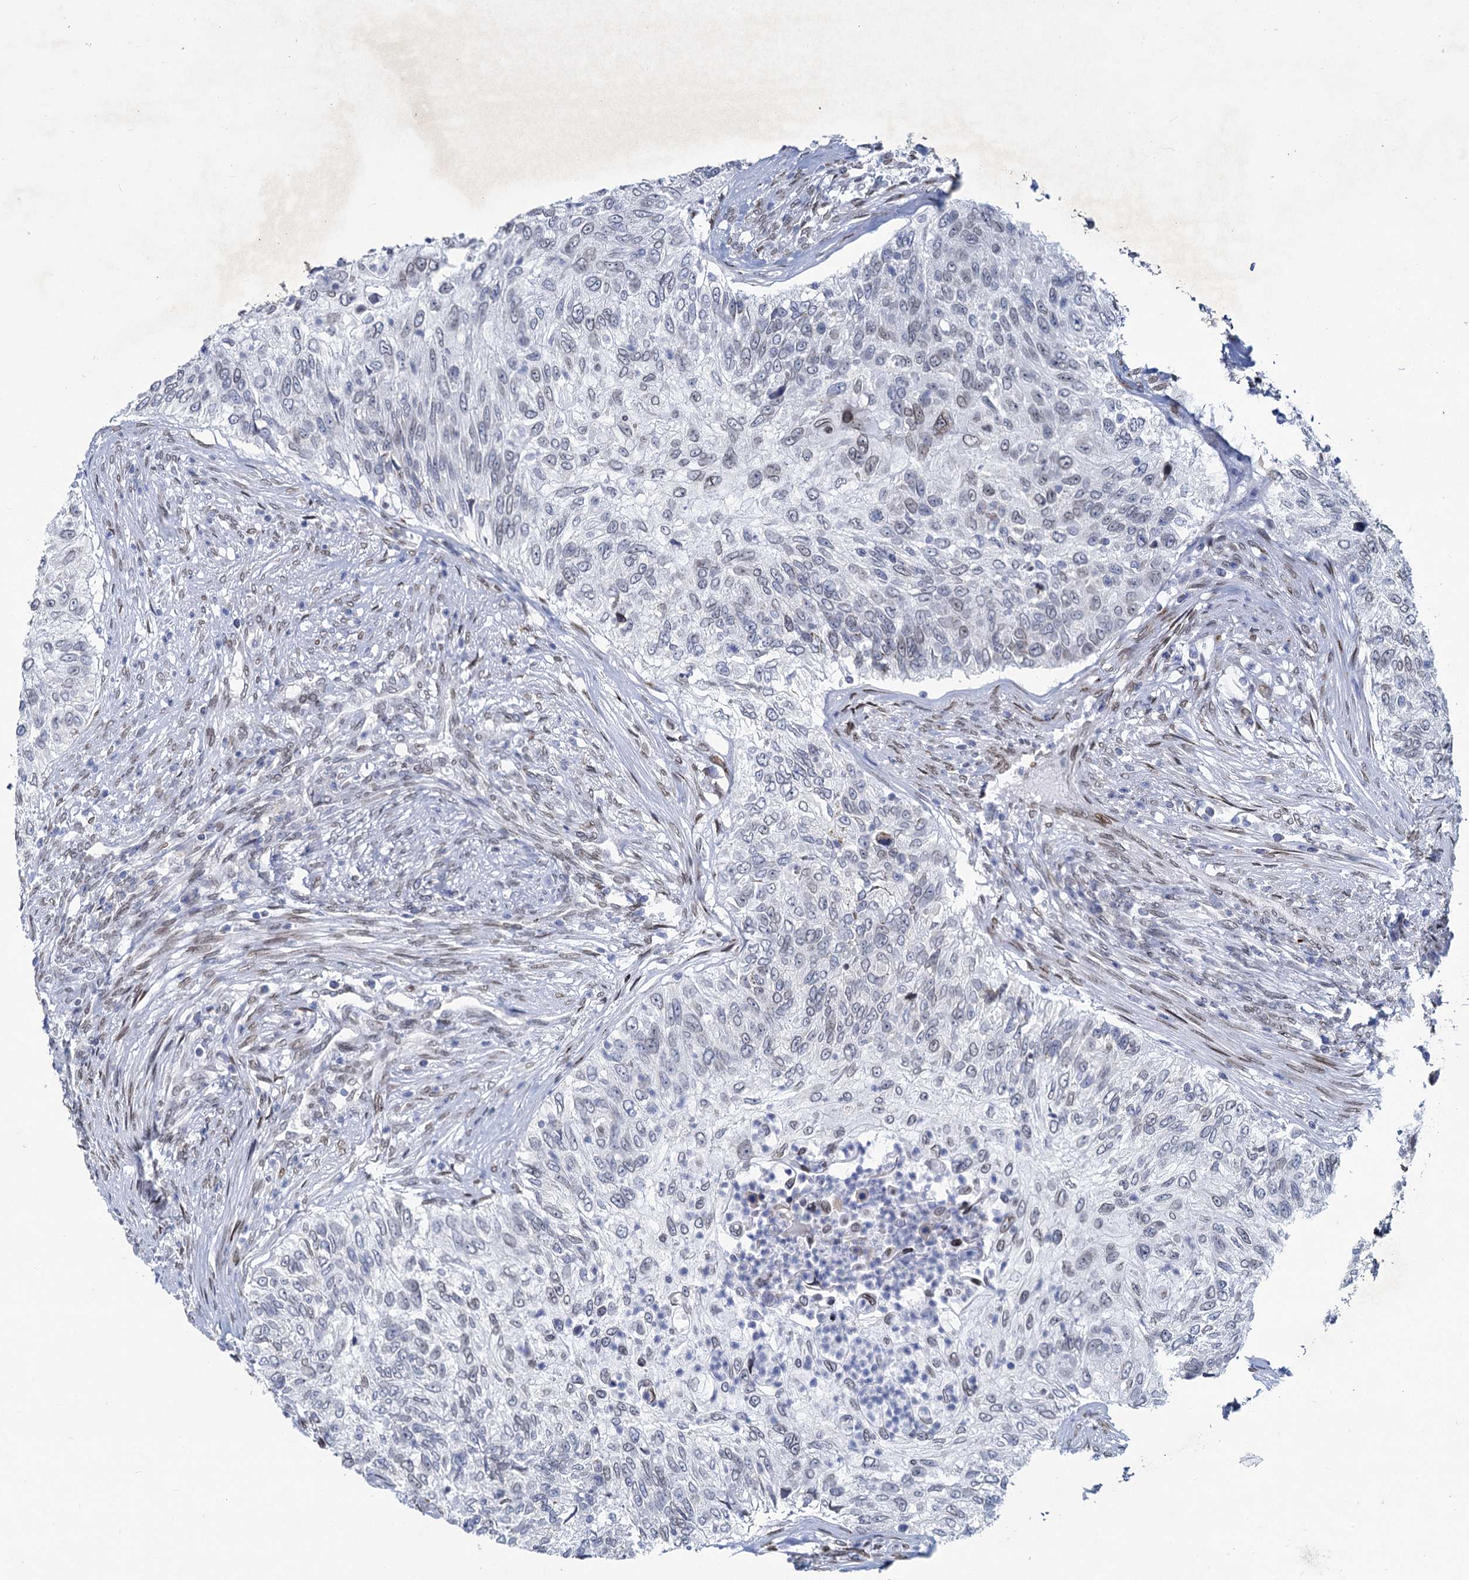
{"staining": {"intensity": "negative", "quantity": "none", "location": "none"}, "tissue": "urothelial cancer", "cell_type": "Tumor cells", "image_type": "cancer", "snomed": [{"axis": "morphology", "description": "Urothelial carcinoma, High grade"}, {"axis": "topography", "description": "Urinary bladder"}], "caption": "A high-resolution micrograph shows immunohistochemistry (IHC) staining of urothelial cancer, which displays no significant expression in tumor cells. (Stains: DAB immunohistochemistry with hematoxylin counter stain, Microscopy: brightfield microscopy at high magnification).", "gene": "PRSS35", "patient": {"sex": "female", "age": 60}}